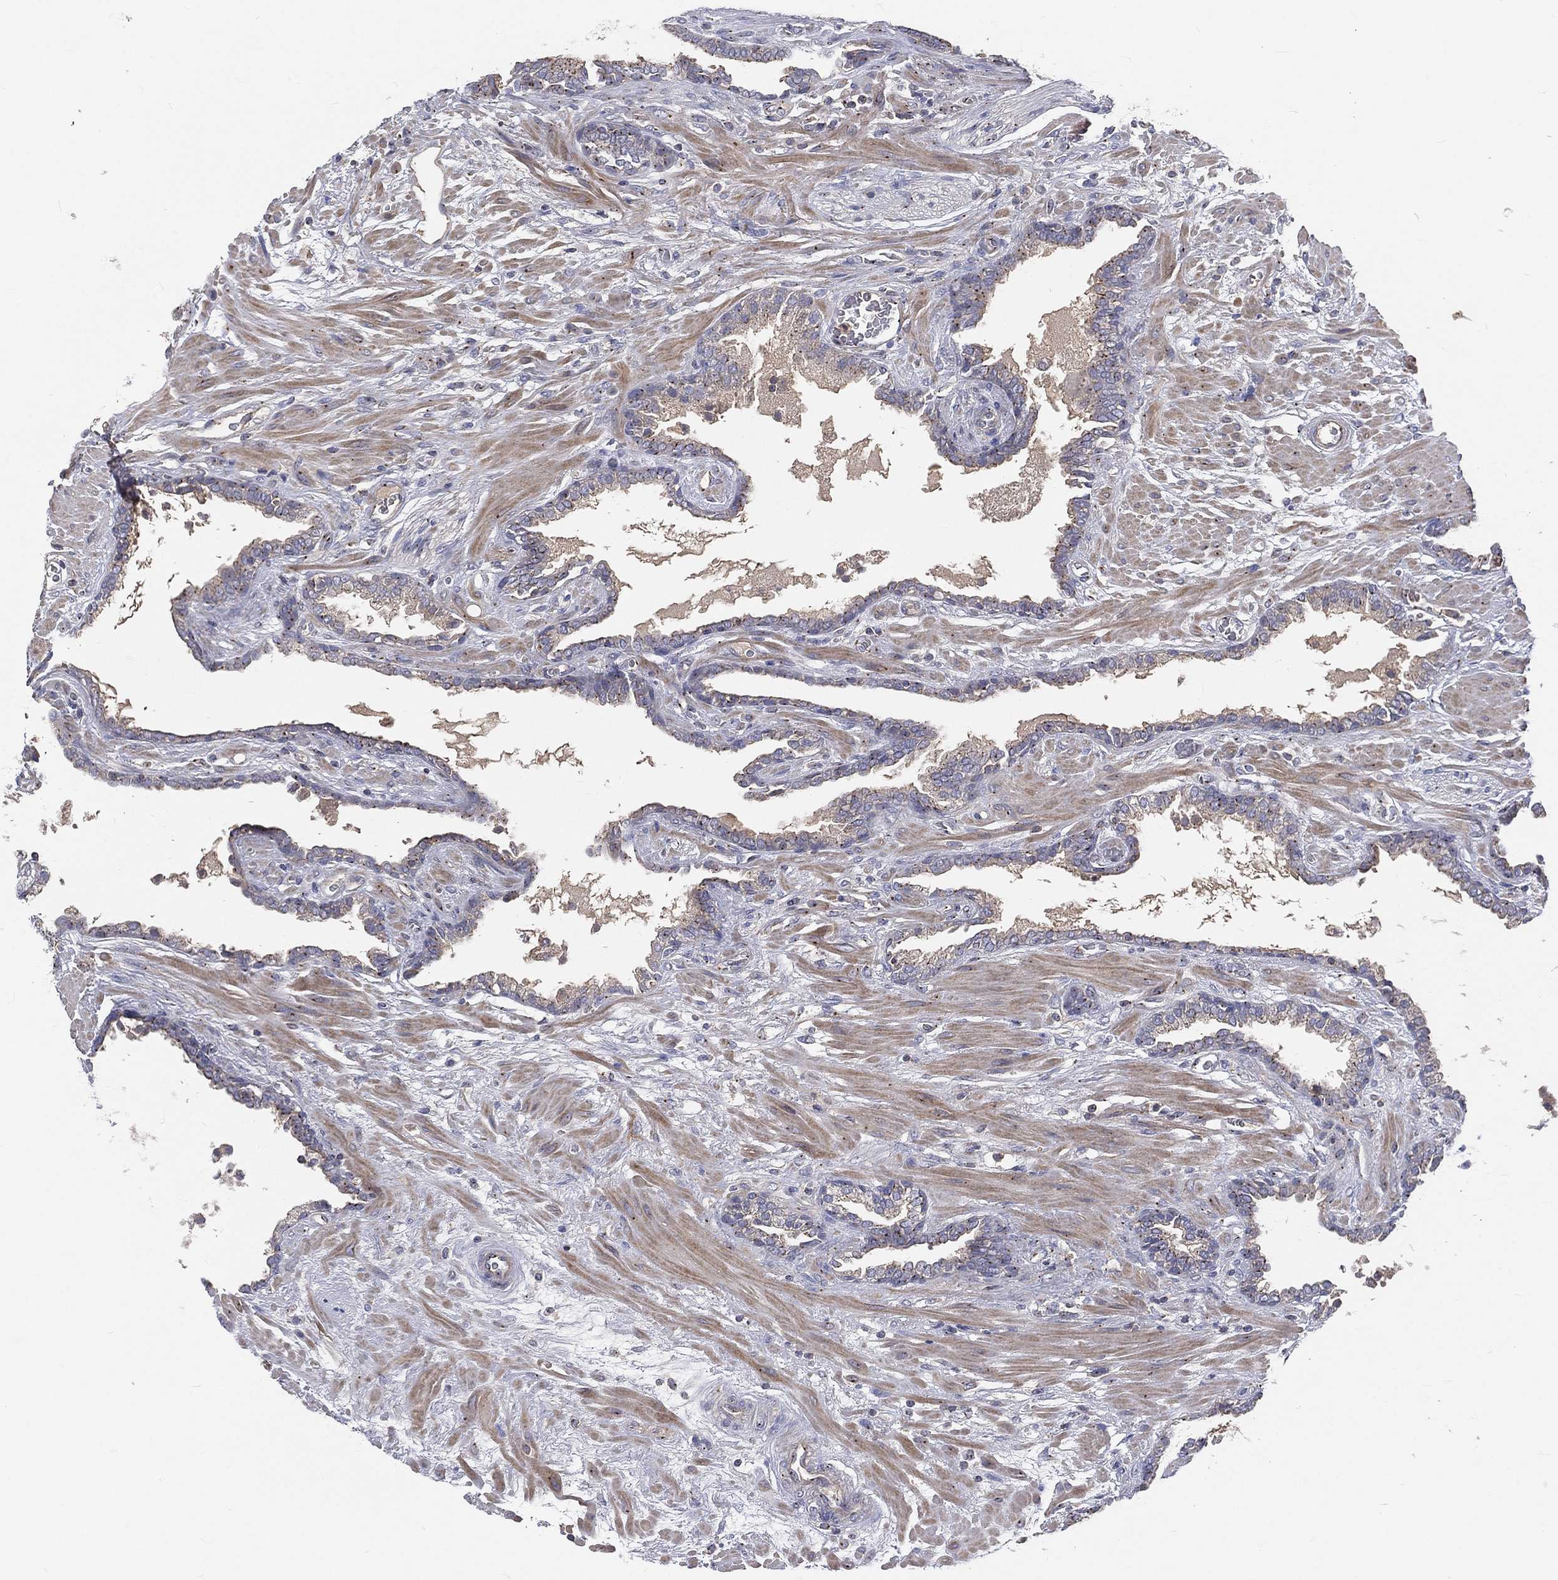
{"staining": {"intensity": "weak", "quantity": ">75%", "location": "cytoplasmic/membranous"}, "tissue": "prostate cancer", "cell_type": "Tumor cells", "image_type": "cancer", "snomed": [{"axis": "morphology", "description": "Adenocarcinoma, Low grade"}, {"axis": "topography", "description": "Prostate"}], "caption": "Protein expression analysis of human prostate cancer (adenocarcinoma (low-grade)) reveals weak cytoplasmic/membranous expression in approximately >75% of tumor cells. (Stains: DAB (3,3'-diaminobenzidine) in brown, nuclei in blue, Microscopy: brightfield microscopy at high magnification).", "gene": "CROCC", "patient": {"sex": "male", "age": 69}}